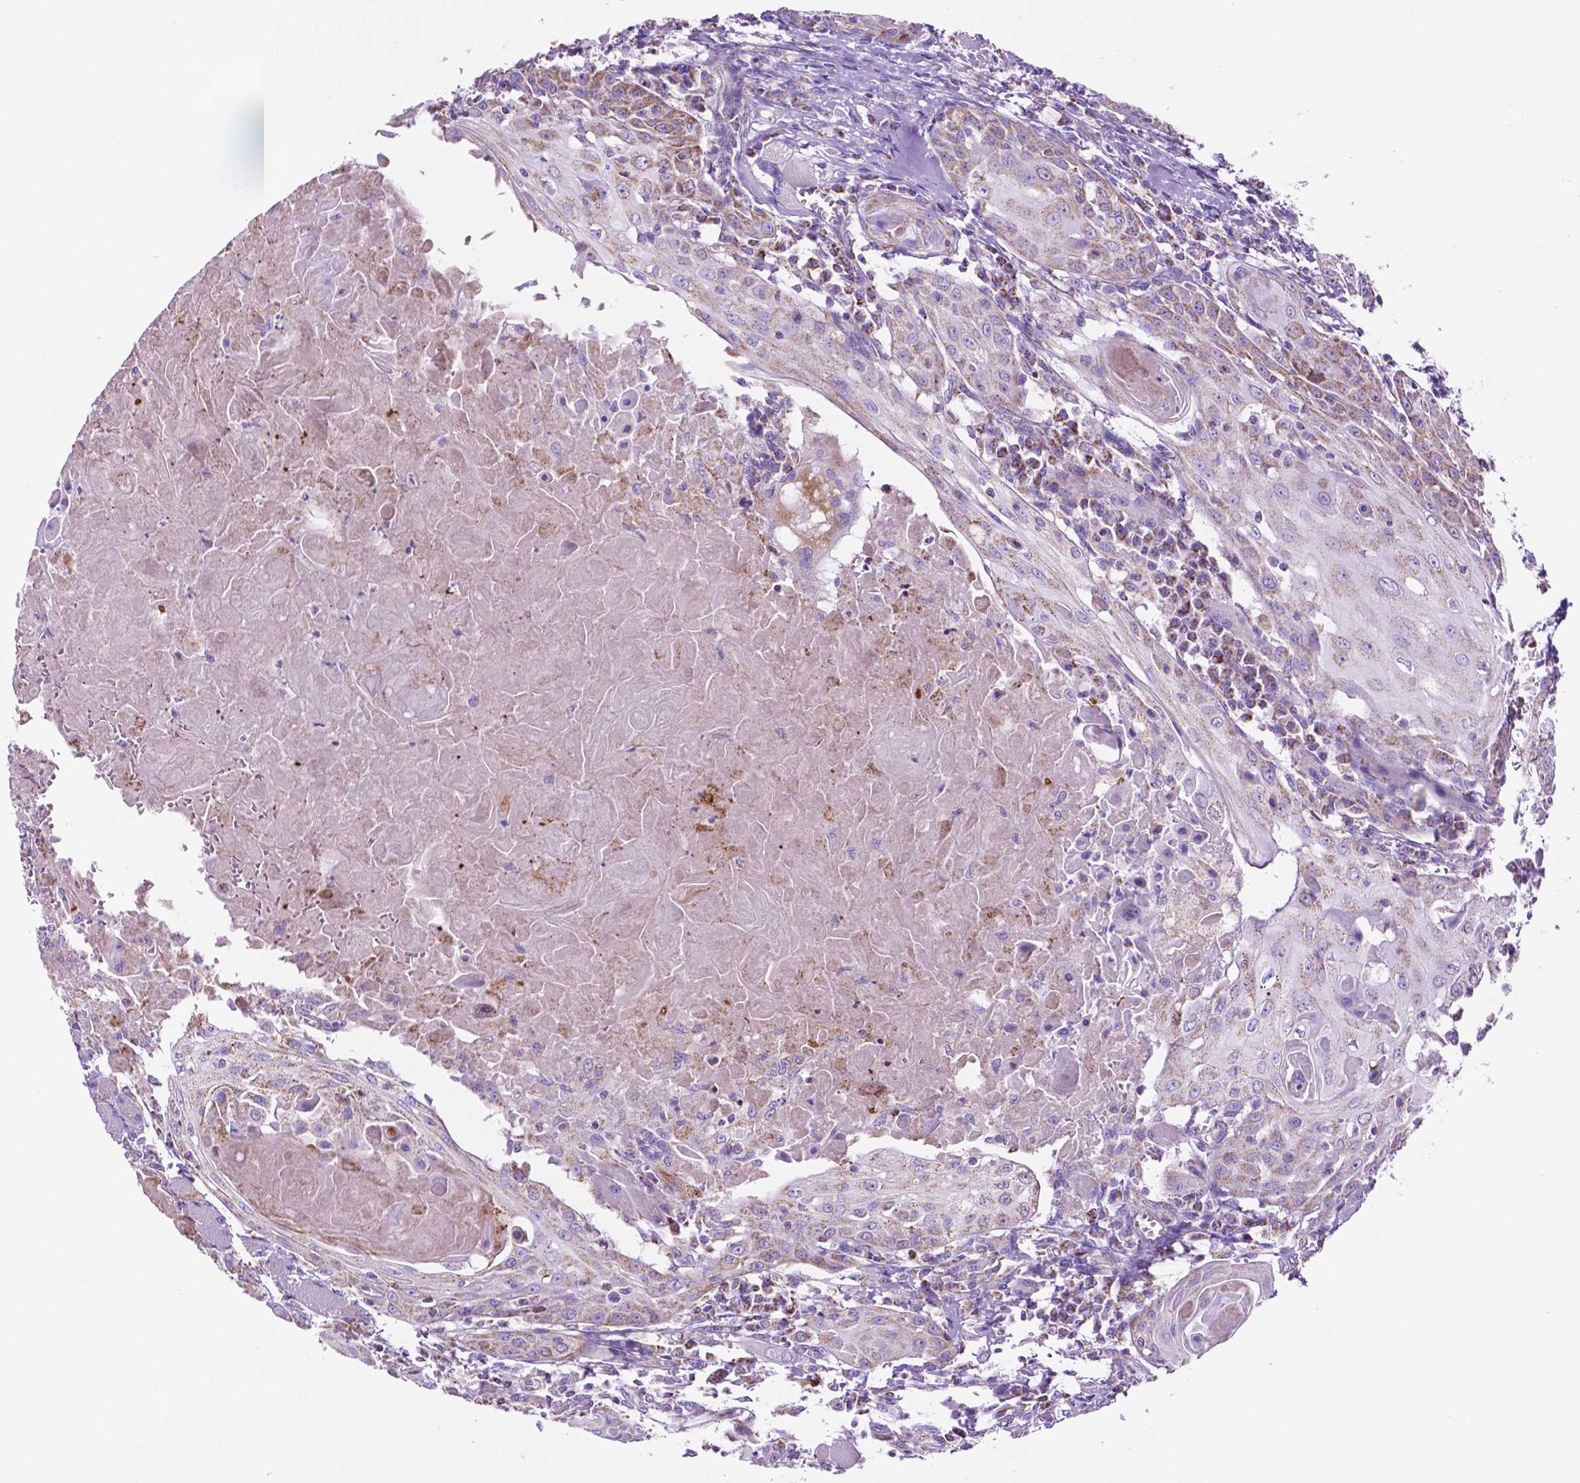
{"staining": {"intensity": "moderate", "quantity": "25%-75%", "location": "cytoplasmic/membranous"}, "tissue": "head and neck cancer", "cell_type": "Tumor cells", "image_type": "cancer", "snomed": [{"axis": "morphology", "description": "Squamous cell carcinoma, NOS"}, {"axis": "topography", "description": "Head-Neck"}], "caption": "Tumor cells show medium levels of moderate cytoplasmic/membranous staining in approximately 25%-75% of cells in human head and neck squamous cell carcinoma. (IHC, brightfield microscopy, high magnification).", "gene": "GDPD5", "patient": {"sex": "female", "age": 80}}